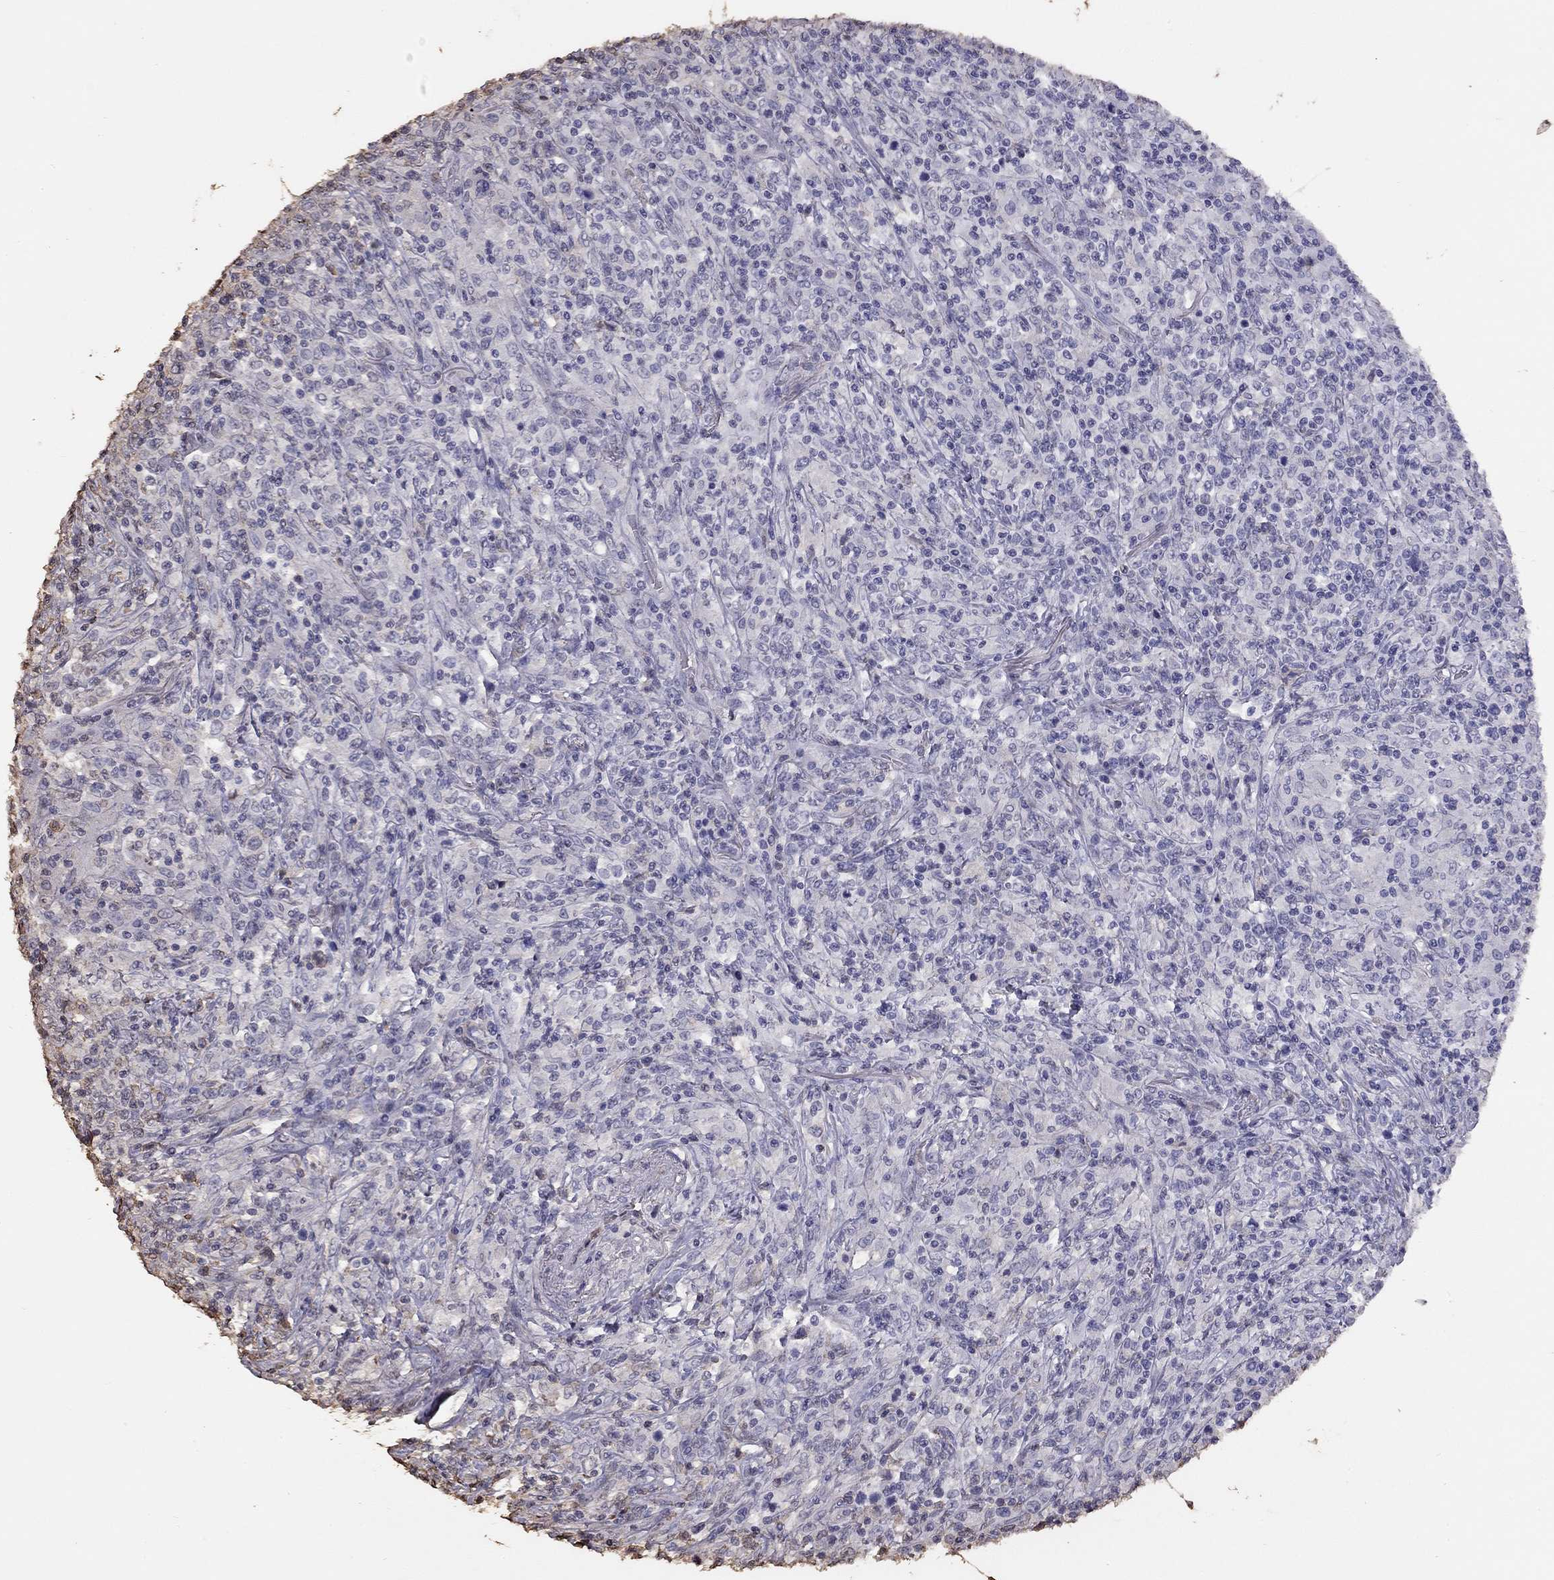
{"staining": {"intensity": "negative", "quantity": "none", "location": "none"}, "tissue": "lymphoma", "cell_type": "Tumor cells", "image_type": "cancer", "snomed": [{"axis": "morphology", "description": "Malignant lymphoma, non-Hodgkin's type, High grade"}, {"axis": "topography", "description": "Lung"}], "caption": "A histopathology image of human lymphoma is negative for staining in tumor cells.", "gene": "SUN3", "patient": {"sex": "male", "age": 79}}